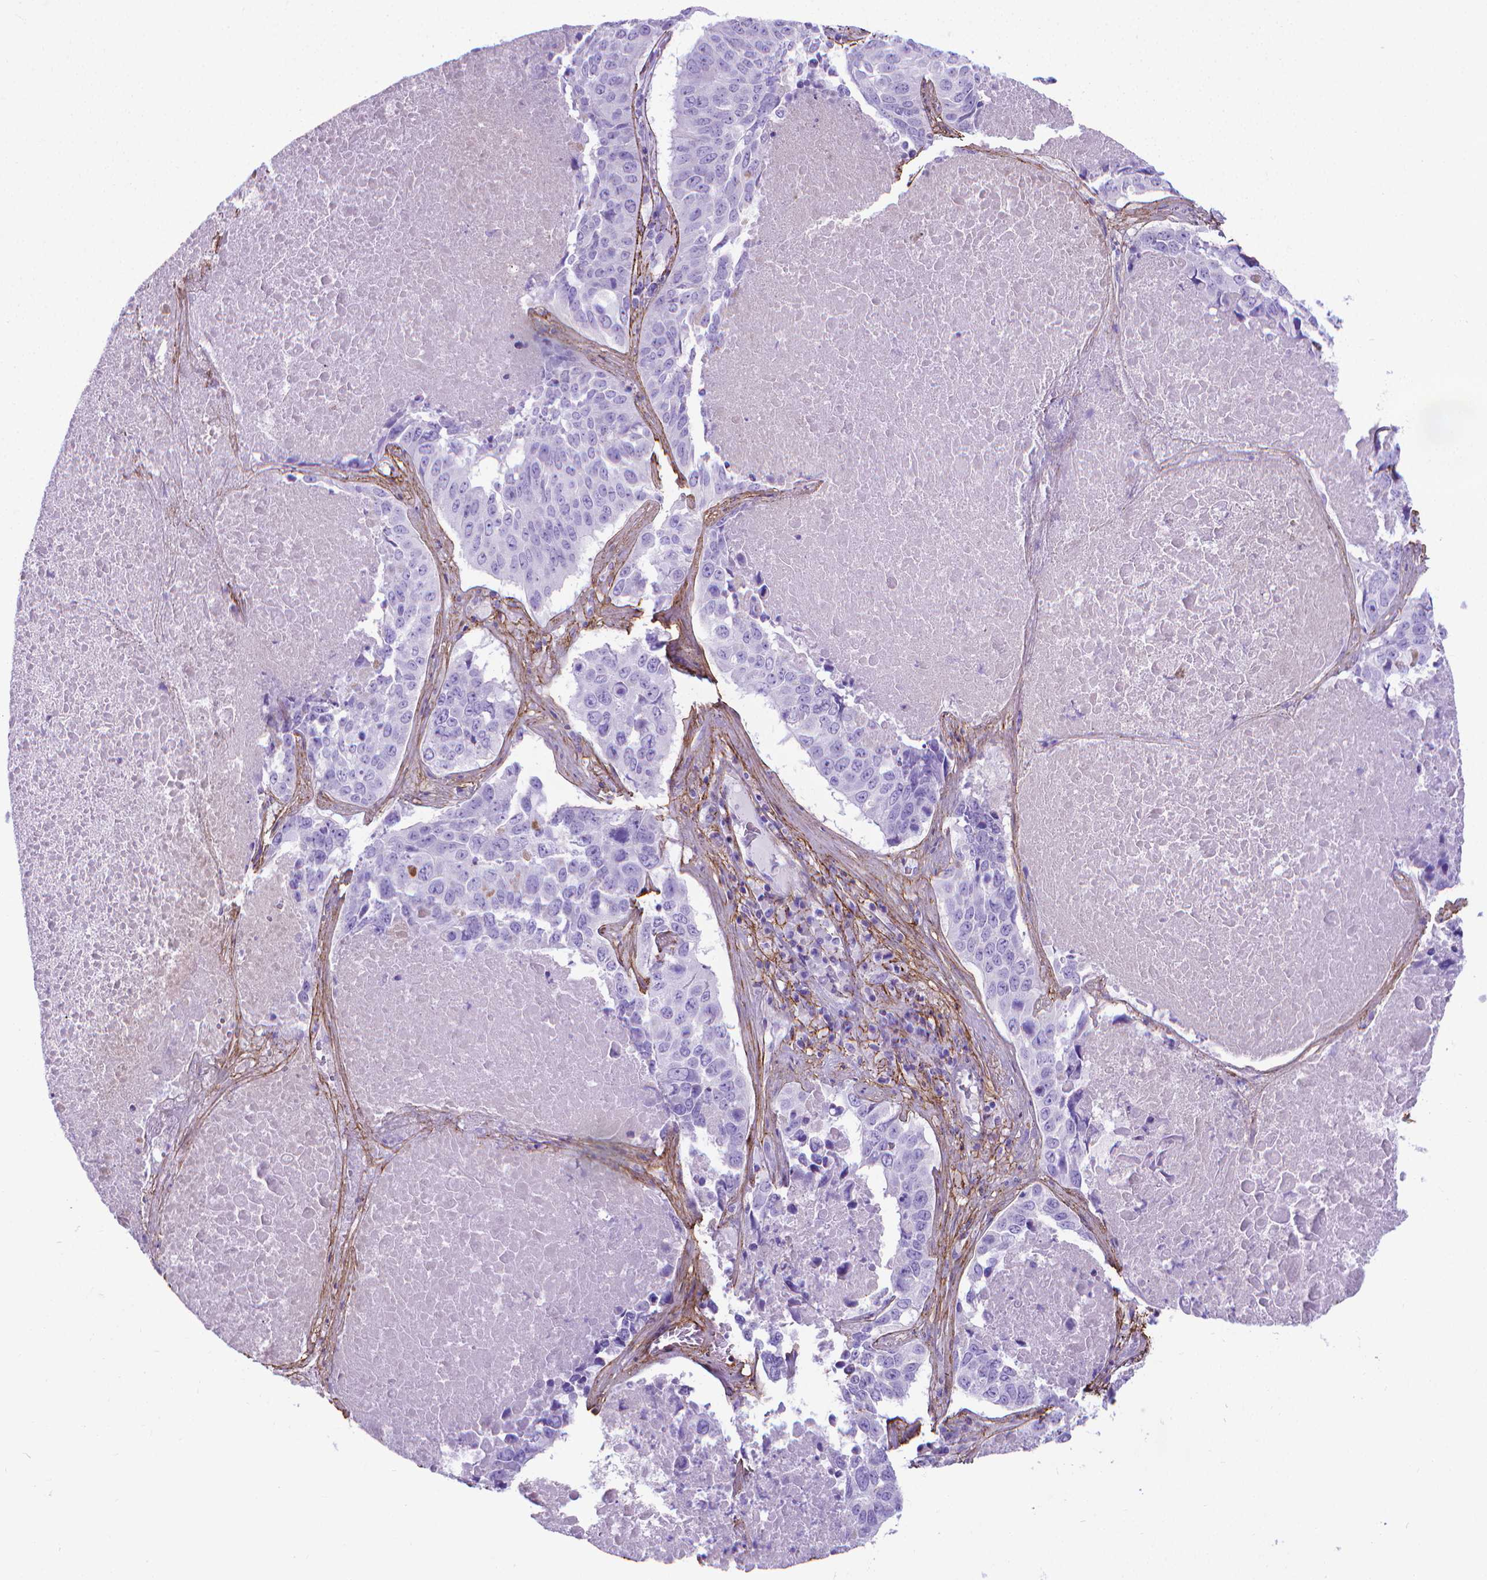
{"staining": {"intensity": "negative", "quantity": "none", "location": "none"}, "tissue": "lung cancer", "cell_type": "Tumor cells", "image_type": "cancer", "snomed": [{"axis": "morphology", "description": "Normal tissue, NOS"}, {"axis": "morphology", "description": "Squamous cell carcinoma, NOS"}, {"axis": "topography", "description": "Bronchus"}, {"axis": "topography", "description": "Lung"}], "caption": "High power microscopy image of an immunohistochemistry (IHC) histopathology image of lung cancer, revealing no significant expression in tumor cells.", "gene": "MFAP2", "patient": {"sex": "male", "age": 64}}